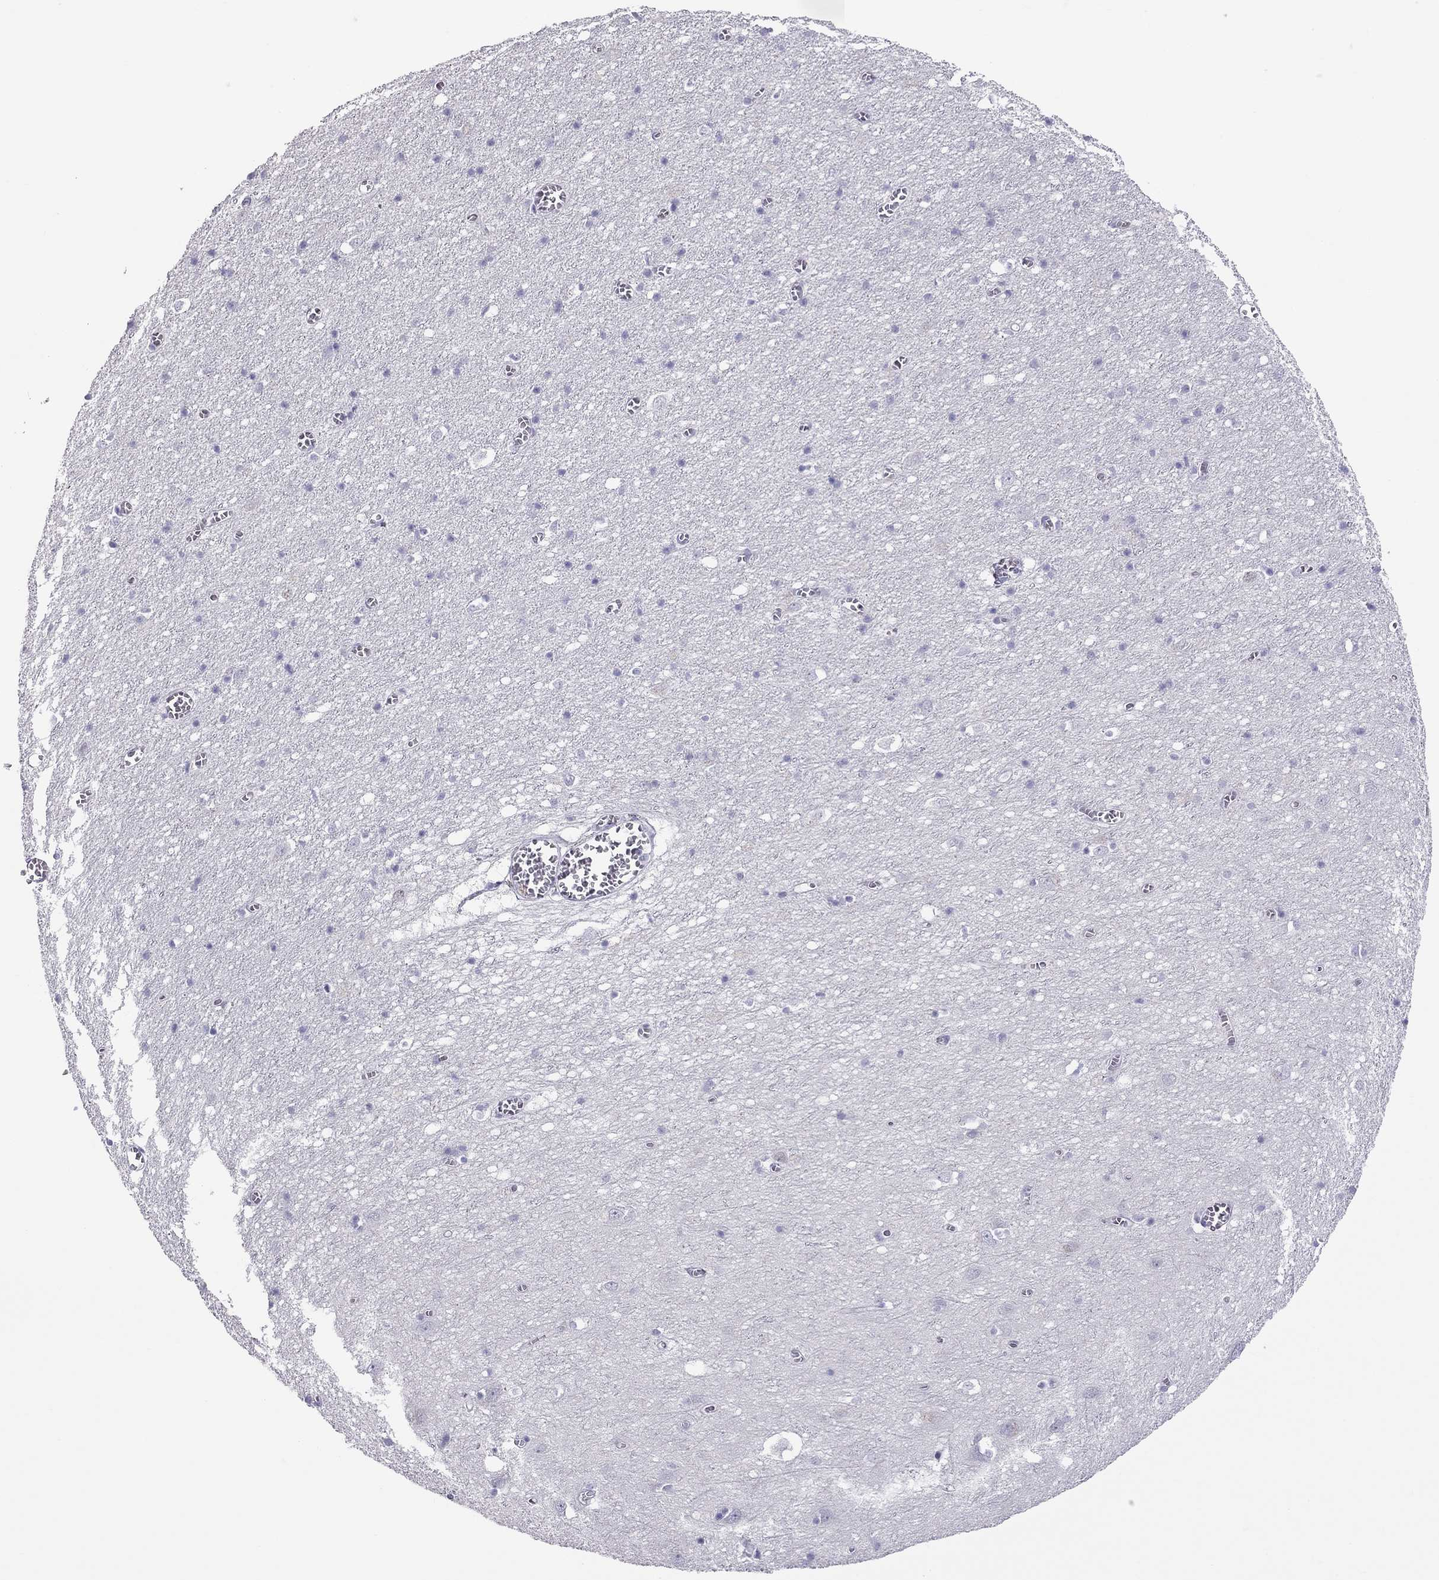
{"staining": {"intensity": "negative", "quantity": "none", "location": "none"}, "tissue": "cerebral cortex", "cell_type": "Endothelial cells", "image_type": "normal", "snomed": [{"axis": "morphology", "description": "Normal tissue, NOS"}, {"axis": "topography", "description": "Cerebral cortex"}], "caption": "IHC micrograph of normal human cerebral cortex stained for a protein (brown), which demonstrates no expression in endothelial cells. (Immunohistochemistry, brightfield microscopy, high magnification).", "gene": "TEX14", "patient": {"sex": "male", "age": 70}}